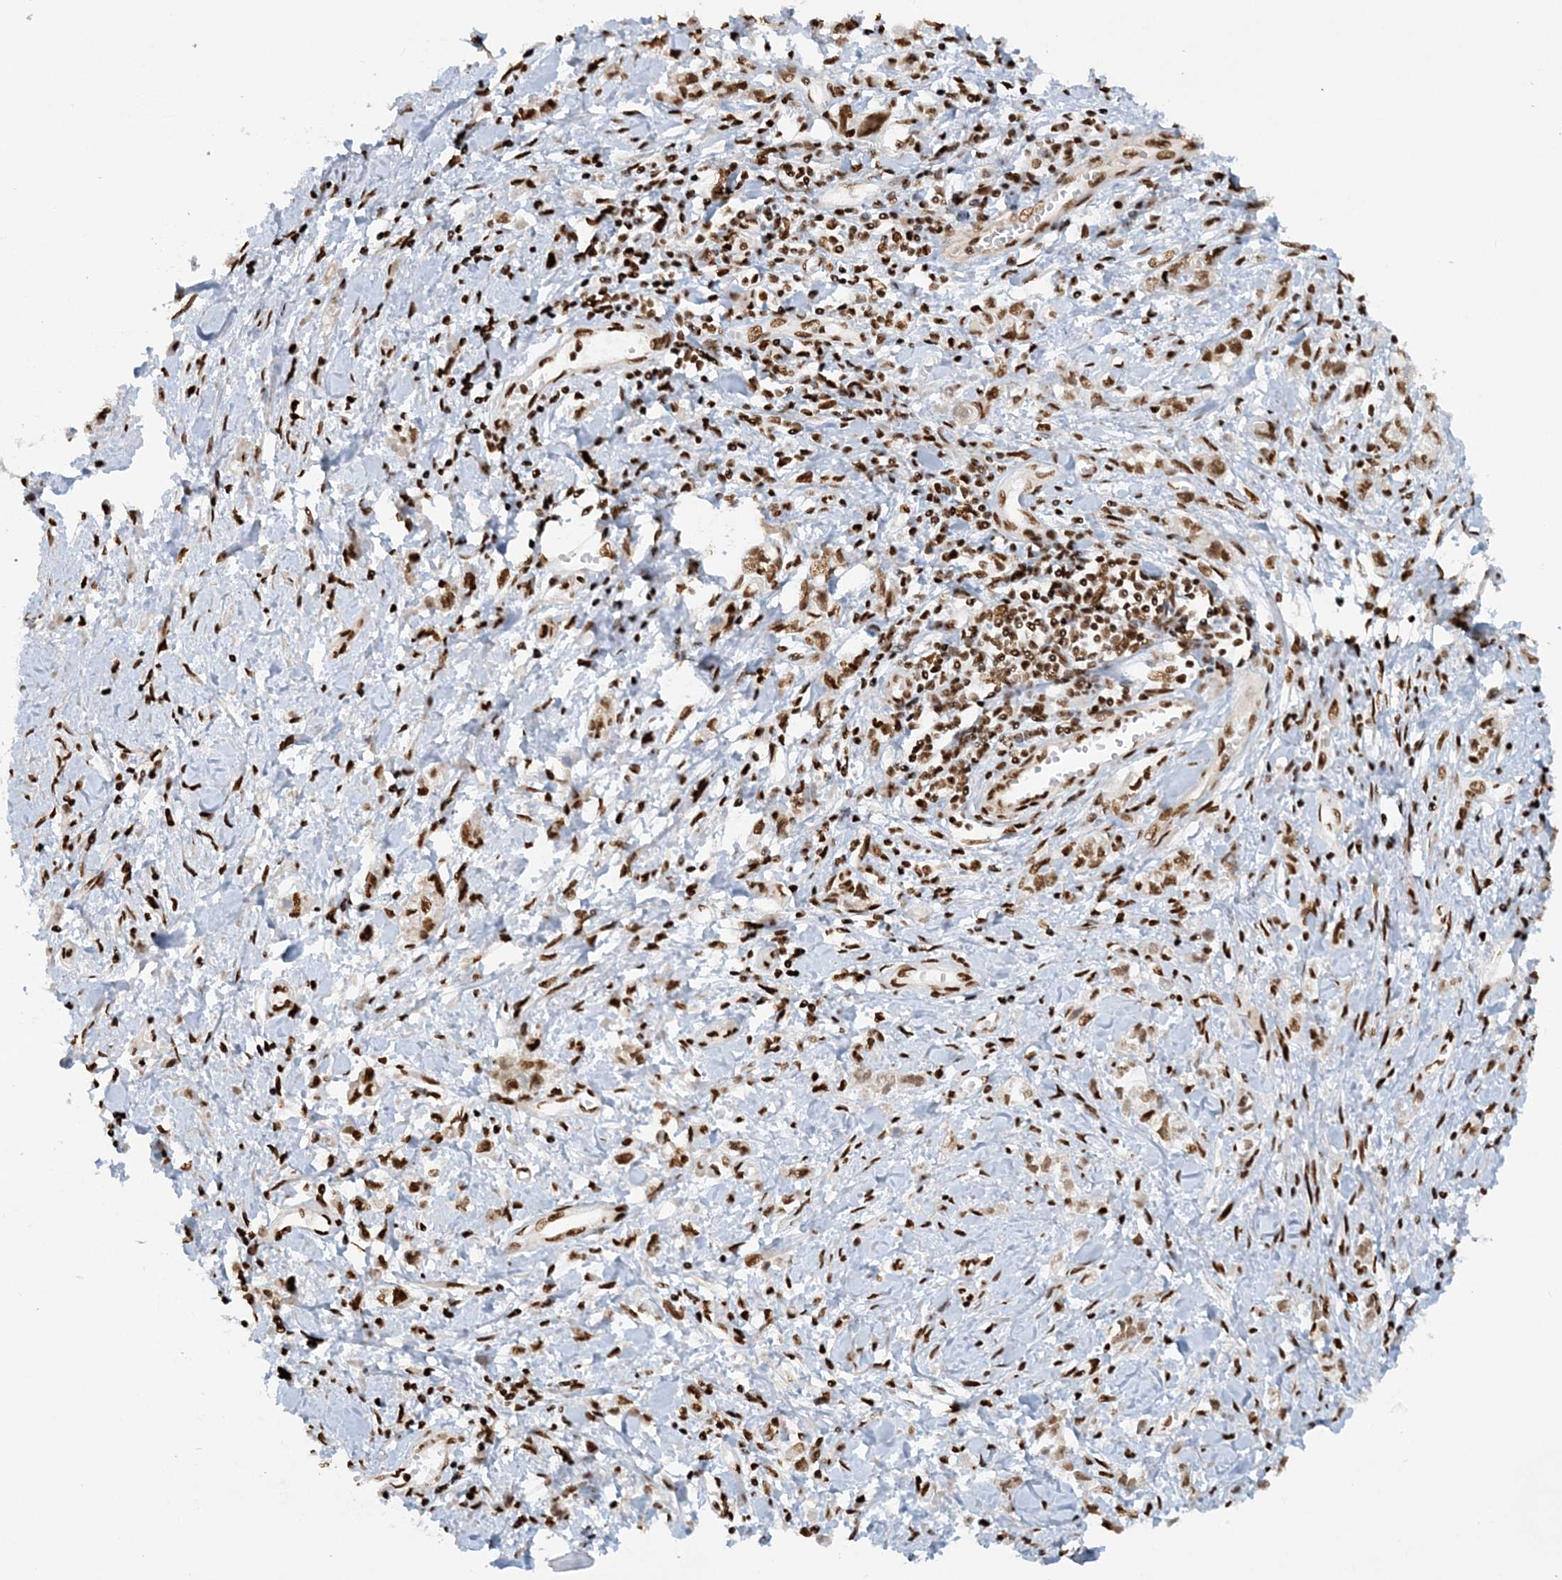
{"staining": {"intensity": "moderate", "quantity": ">75%", "location": "nuclear"}, "tissue": "stomach cancer", "cell_type": "Tumor cells", "image_type": "cancer", "snomed": [{"axis": "morphology", "description": "Adenocarcinoma, NOS"}, {"axis": "topography", "description": "Stomach"}], "caption": "Protein staining demonstrates moderate nuclear staining in approximately >75% of tumor cells in stomach cancer (adenocarcinoma).", "gene": "DELE1", "patient": {"sex": "female", "age": 76}}